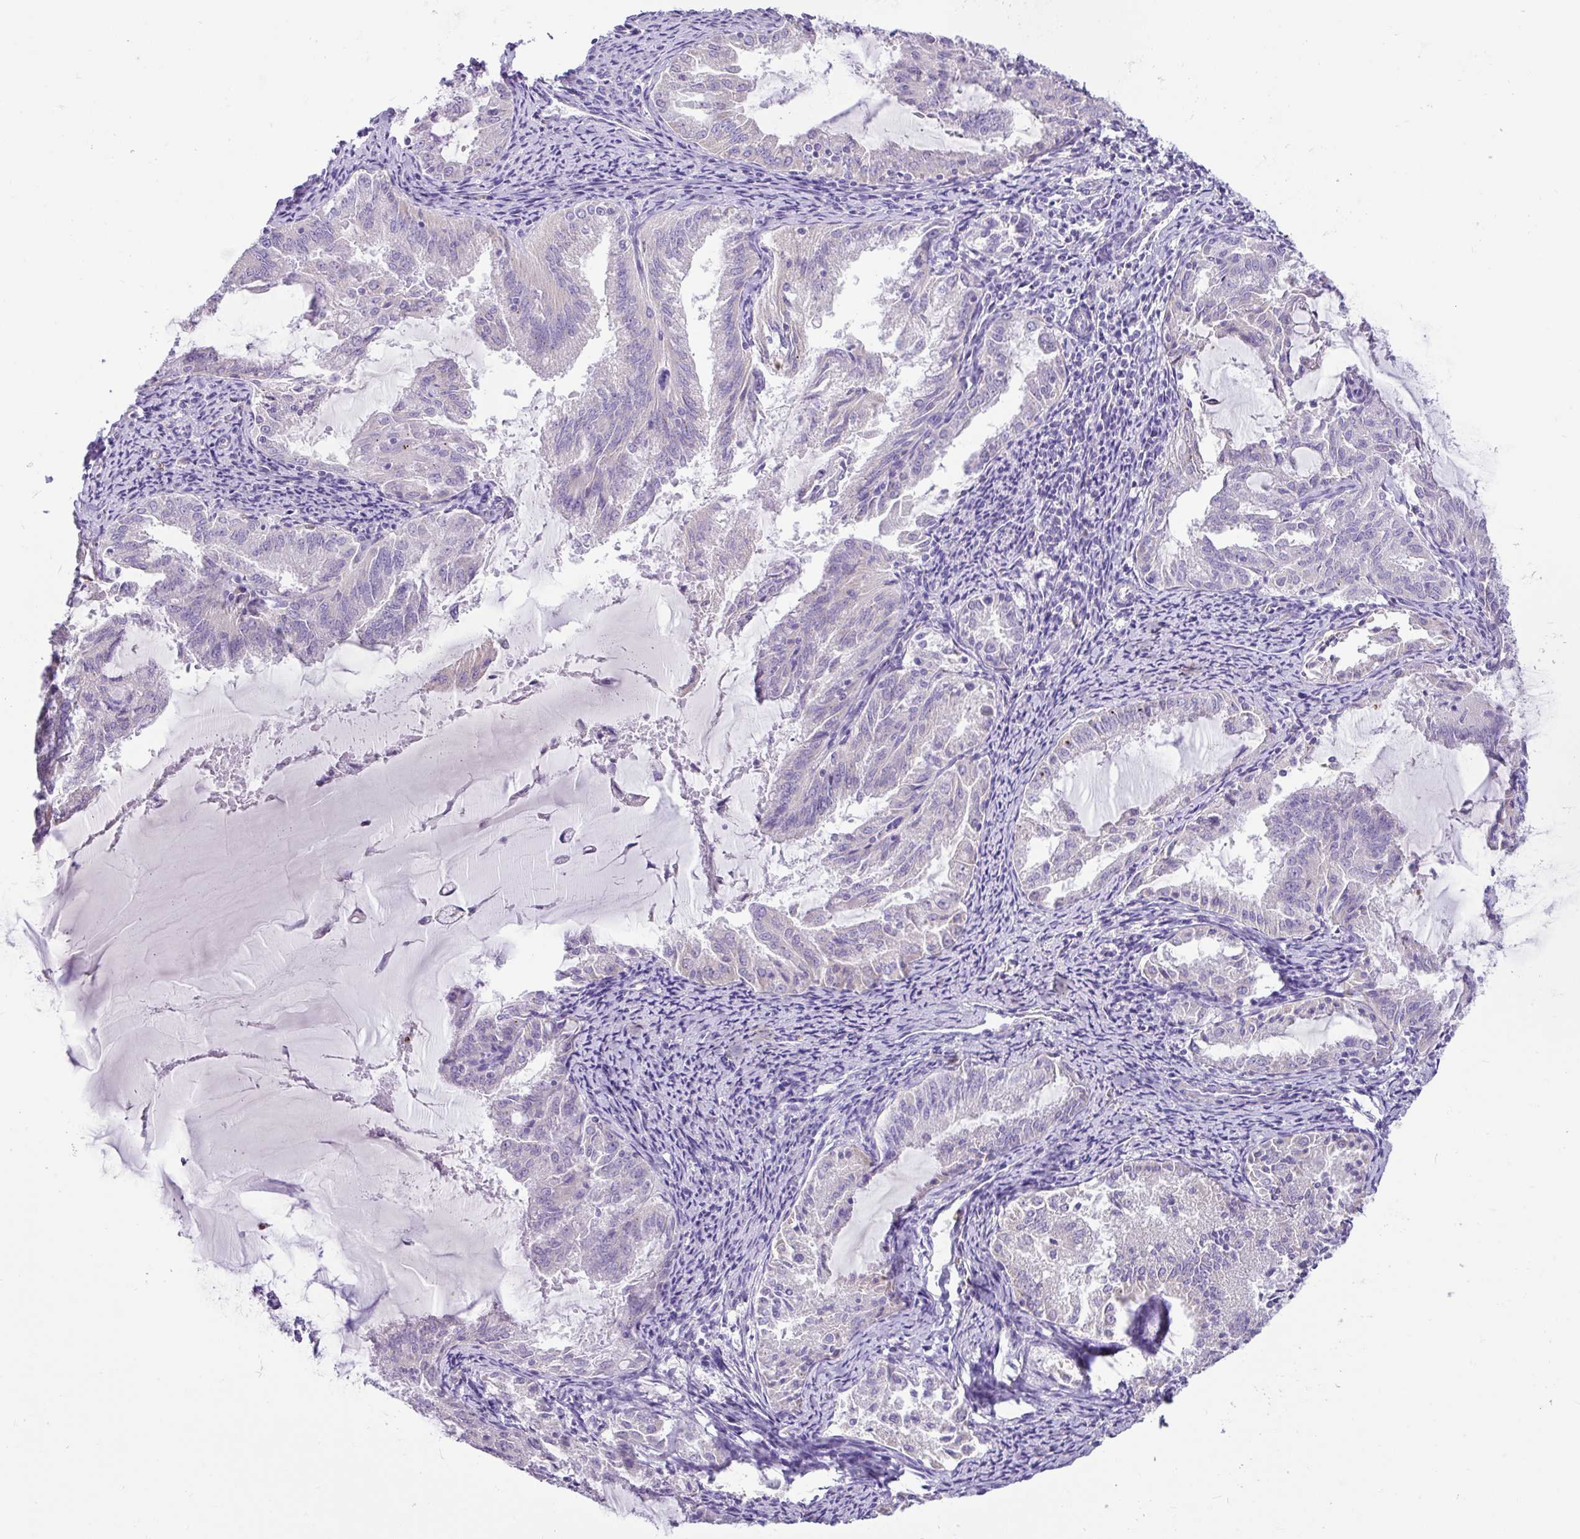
{"staining": {"intensity": "negative", "quantity": "none", "location": "none"}, "tissue": "endometrial cancer", "cell_type": "Tumor cells", "image_type": "cancer", "snomed": [{"axis": "morphology", "description": "Adenocarcinoma, NOS"}, {"axis": "topography", "description": "Endometrium"}], "caption": "IHC photomicrograph of human endometrial cancer (adenocarcinoma) stained for a protein (brown), which exhibits no positivity in tumor cells.", "gene": "SH2D3C", "patient": {"sex": "female", "age": 70}}